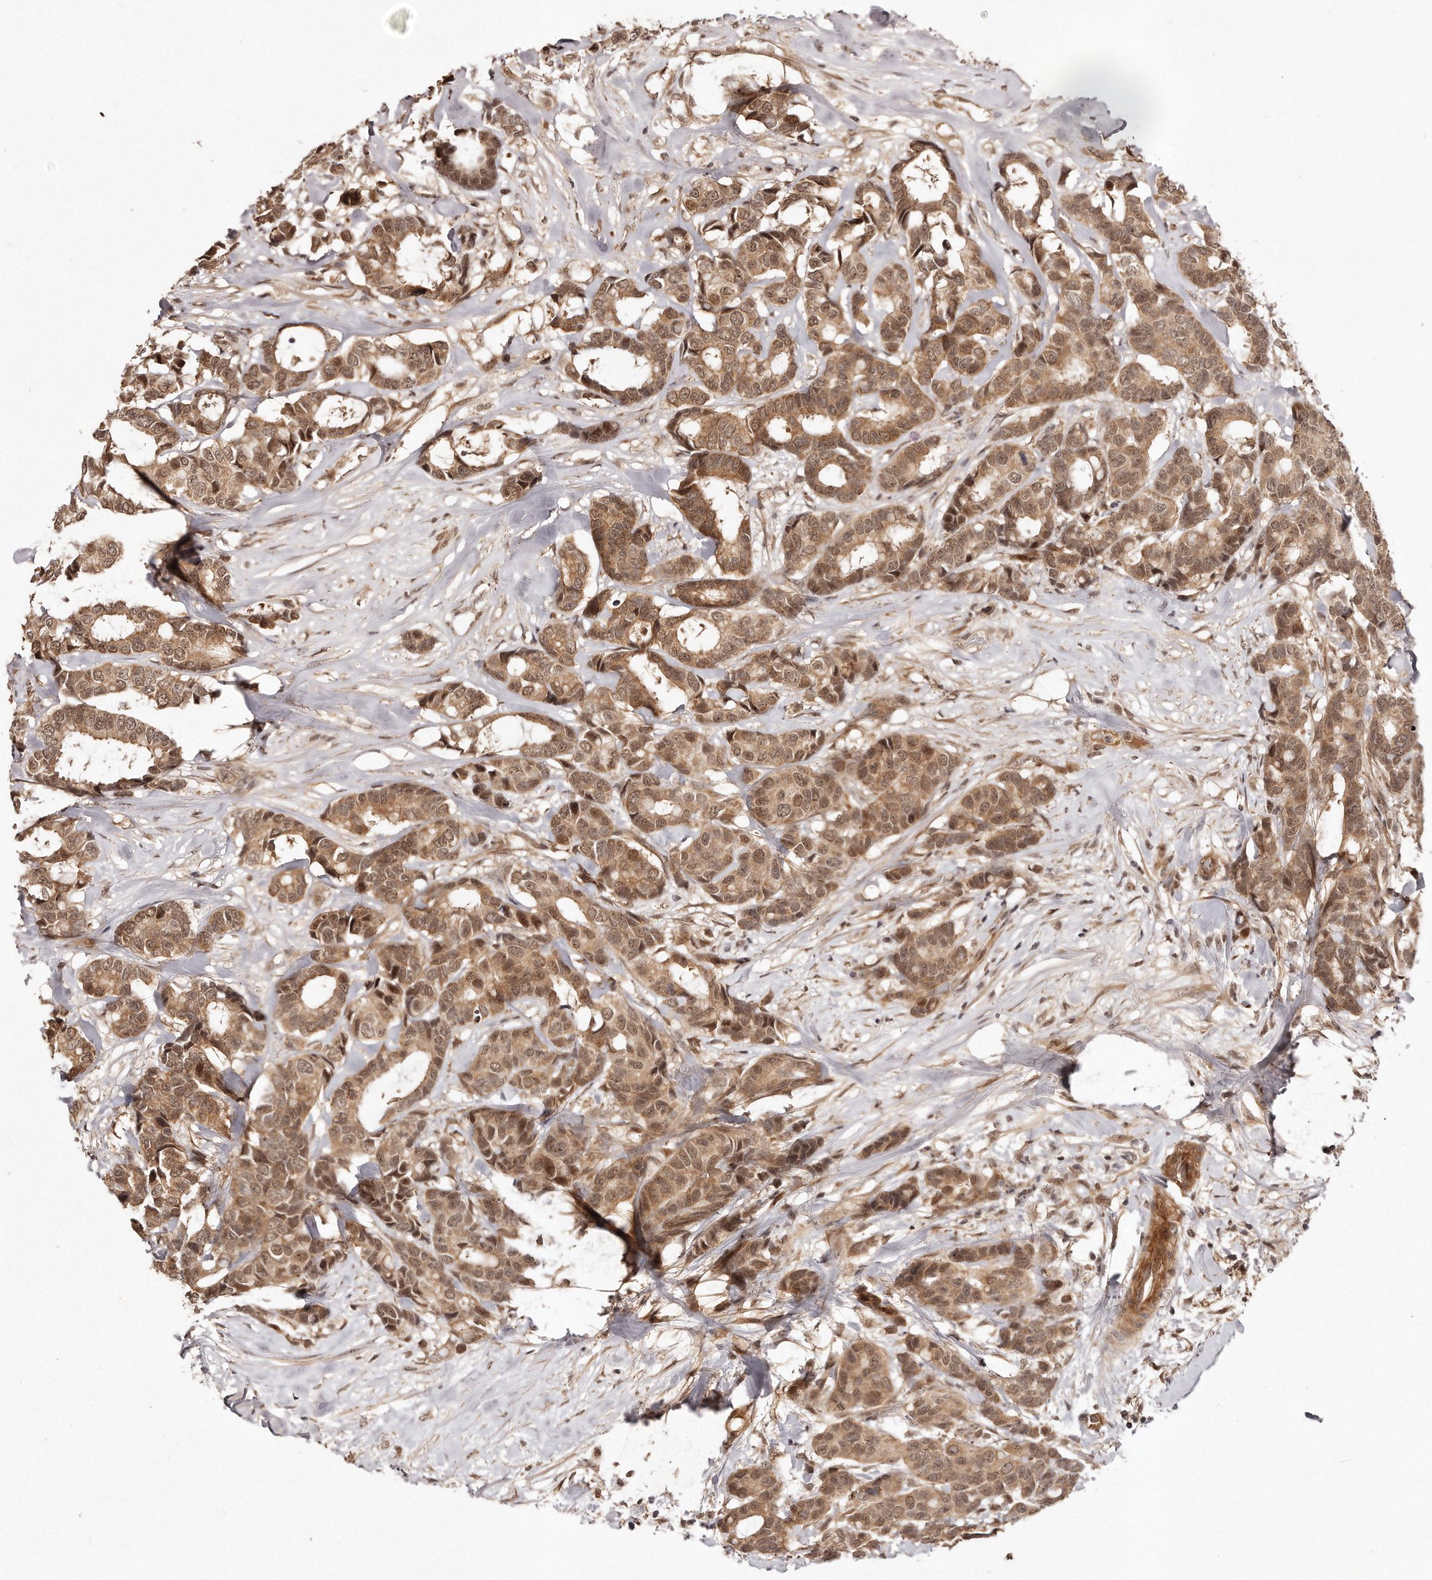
{"staining": {"intensity": "moderate", "quantity": ">75%", "location": "cytoplasmic/membranous,nuclear"}, "tissue": "breast cancer", "cell_type": "Tumor cells", "image_type": "cancer", "snomed": [{"axis": "morphology", "description": "Duct carcinoma"}, {"axis": "topography", "description": "Breast"}], "caption": "Immunohistochemistry of human breast infiltrating ductal carcinoma displays medium levels of moderate cytoplasmic/membranous and nuclear expression in about >75% of tumor cells.", "gene": "SOX4", "patient": {"sex": "female", "age": 87}}